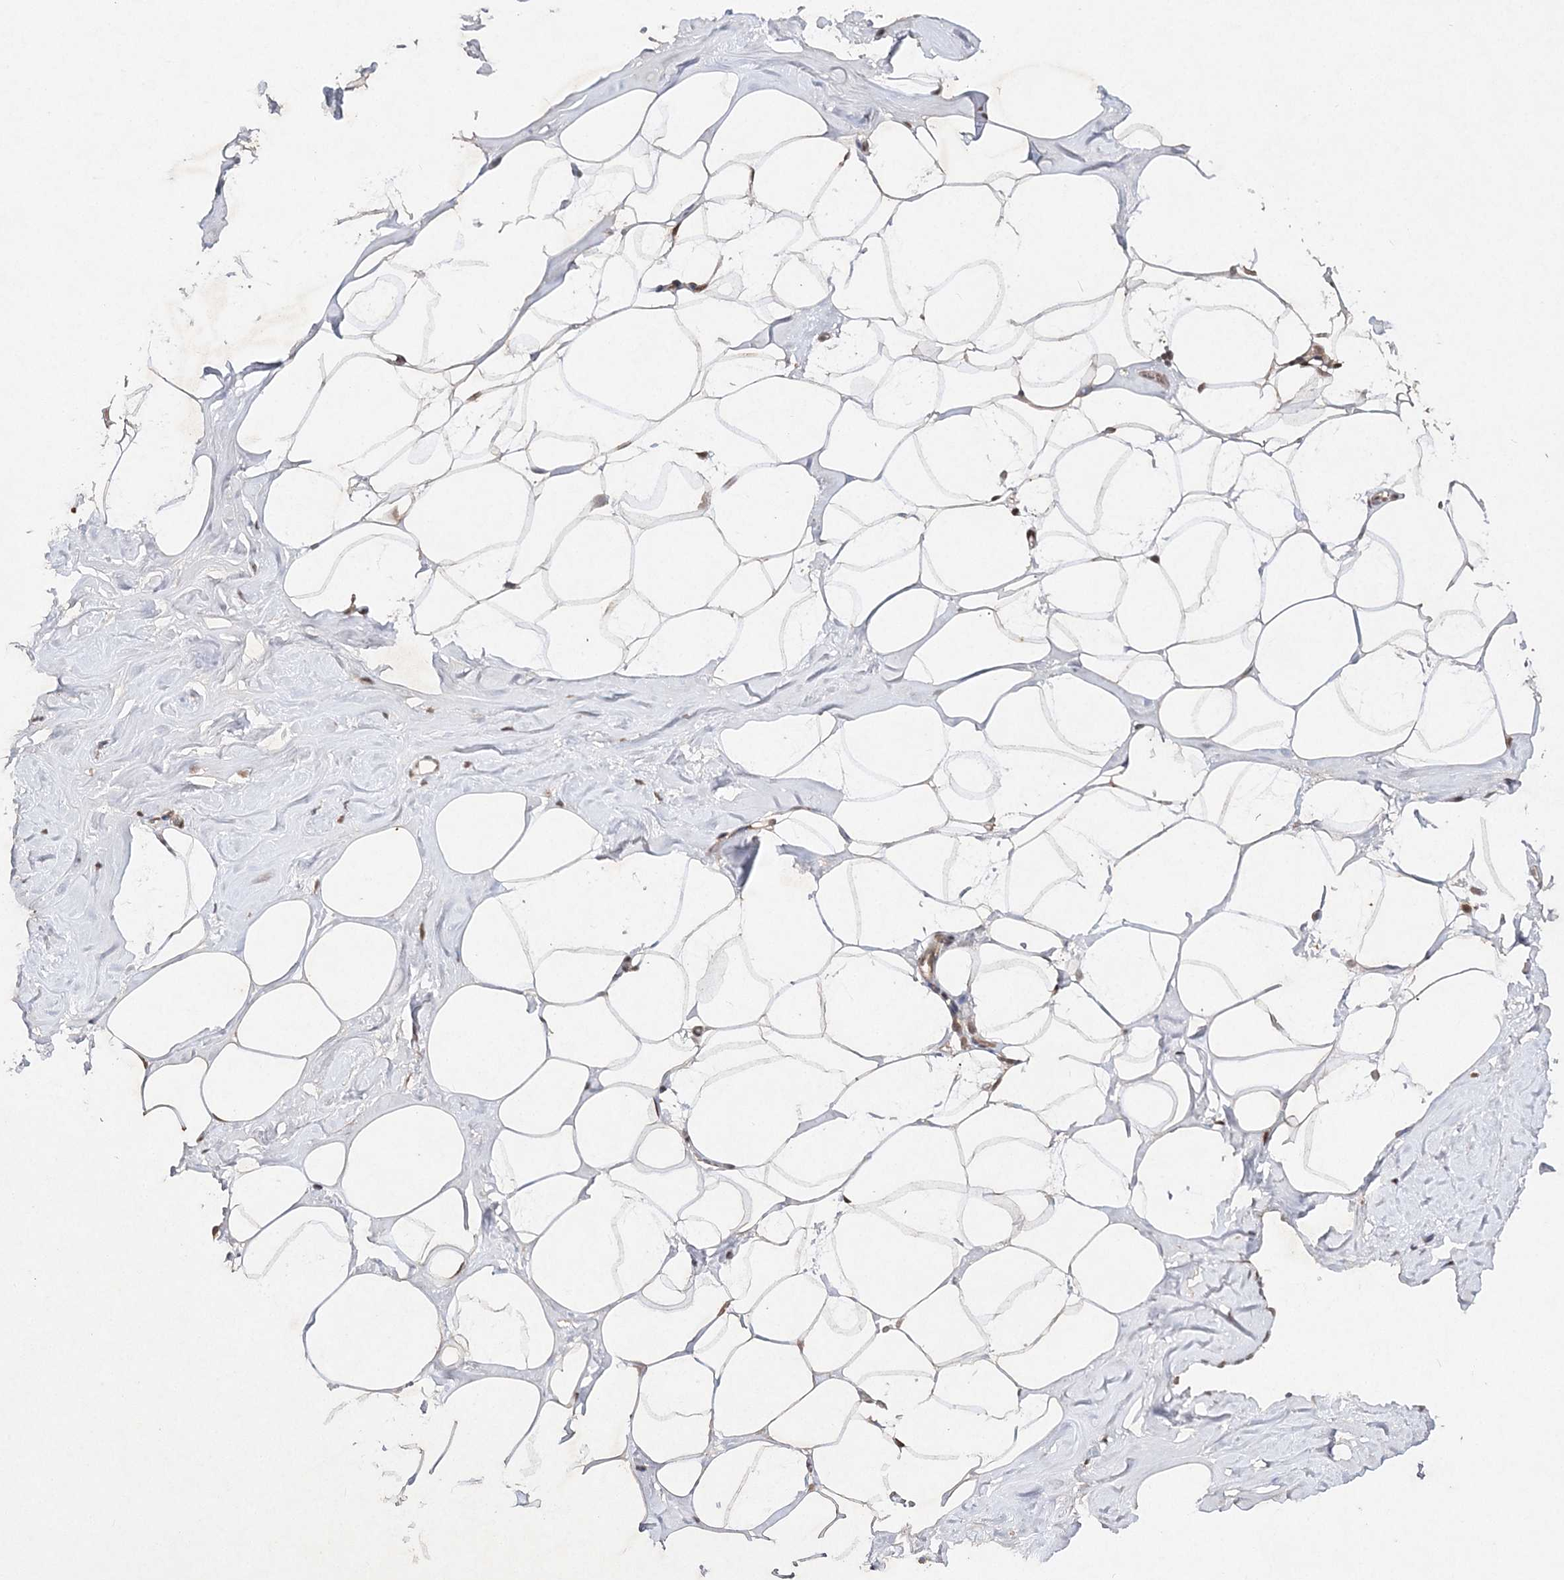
{"staining": {"intensity": "moderate", "quantity": ">75%", "location": "cytoplasmic/membranous"}, "tissue": "adipose tissue", "cell_type": "Adipocytes", "image_type": "normal", "snomed": [{"axis": "morphology", "description": "Normal tissue, NOS"}, {"axis": "morphology", "description": "Fibrosis, NOS"}, {"axis": "topography", "description": "Breast"}, {"axis": "topography", "description": "Adipose tissue"}], "caption": "IHC image of unremarkable adipose tissue: adipose tissue stained using immunohistochemistry (IHC) exhibits medium levels of moderate protein expression localized specifically in the cytoplasmic/membranous of adipocytes, appearing as a cytoplasmic/membranous brown color.", "gene": "NIF3L1", "patient": {"sex": "female", "age": 39}}